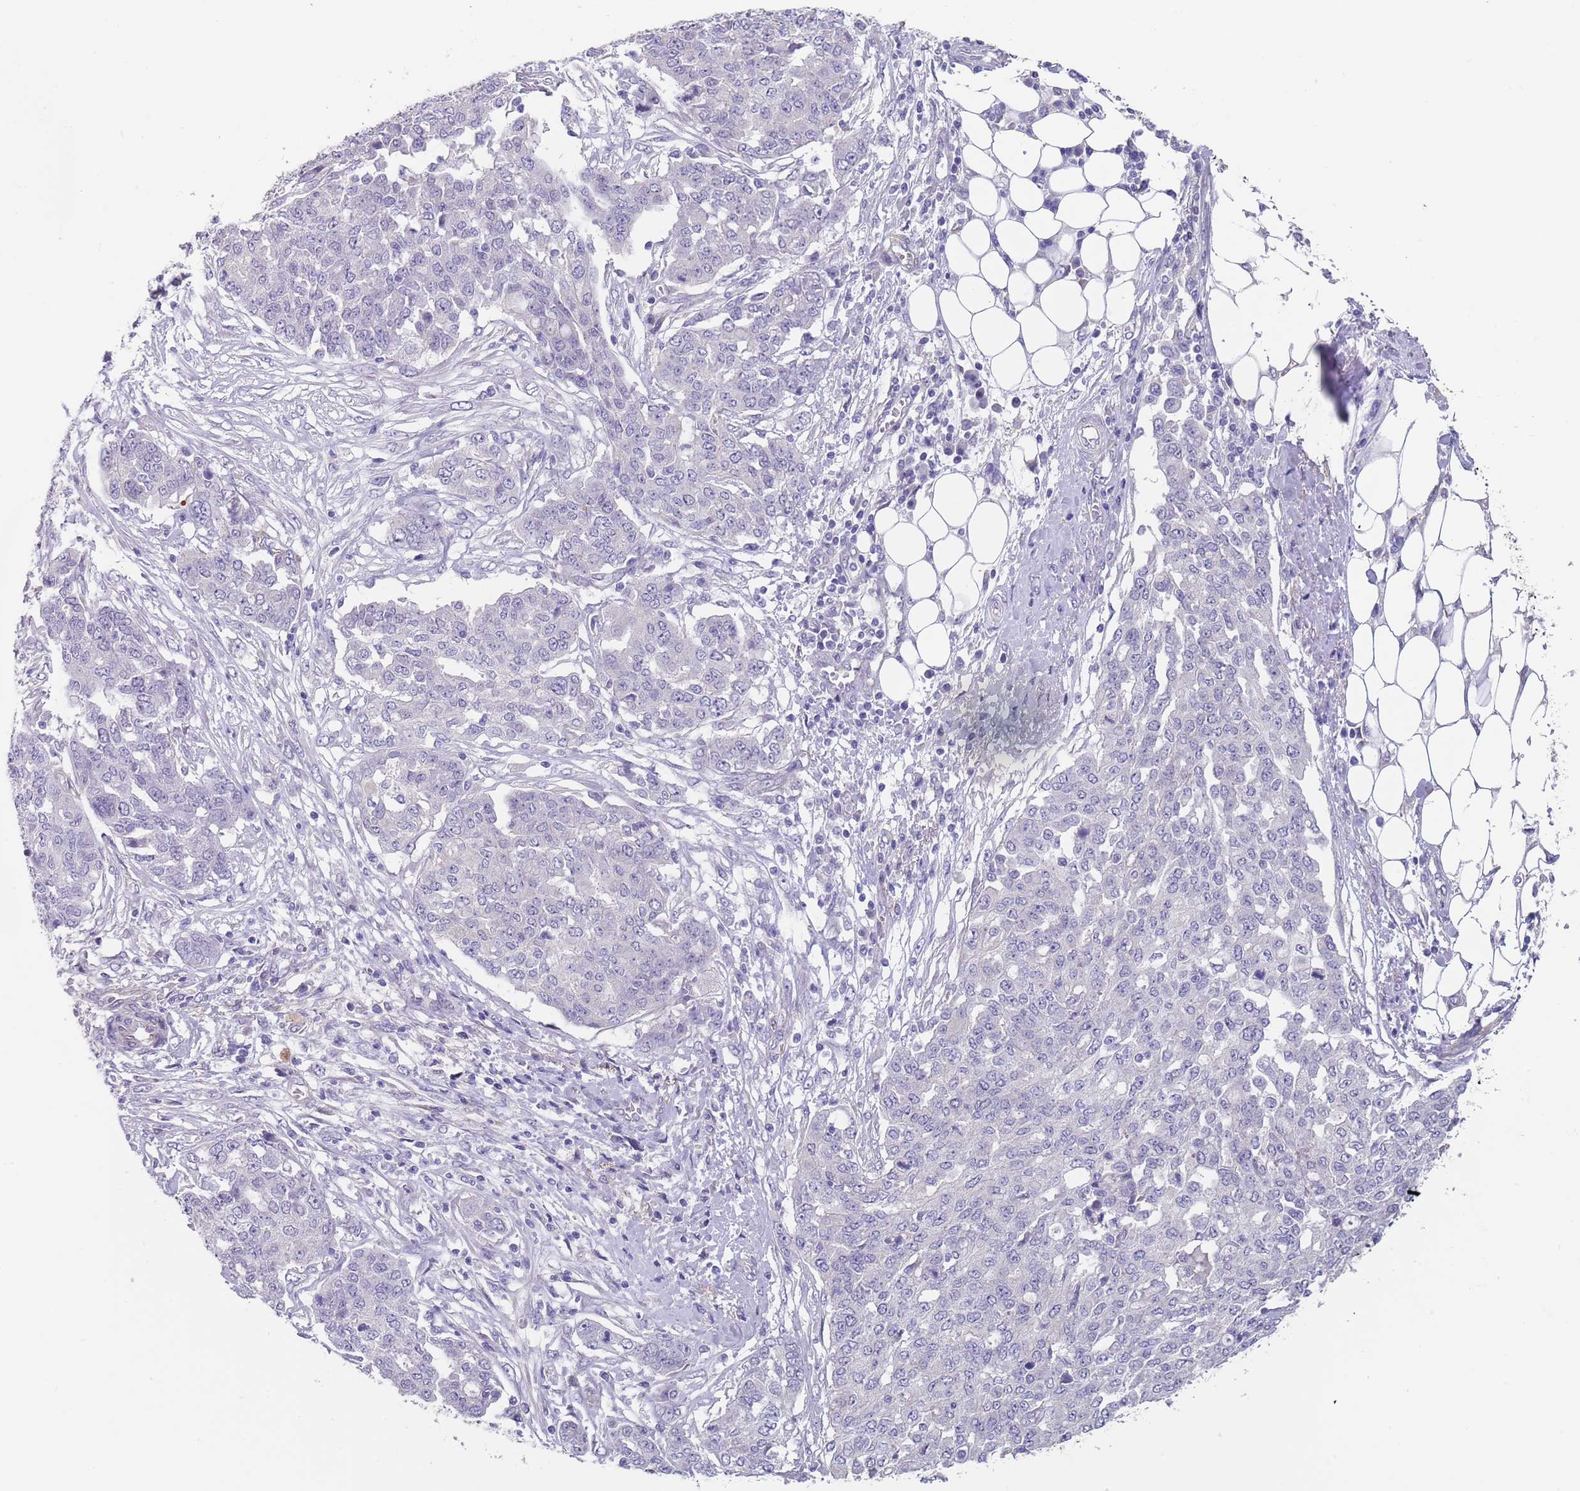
{"staining": {"intensity": "negative", "quantity": "none", "location": "none"}, "tissue": "ovarian cancer", "cell_type": "Tumor cells", "image_type": "cancer", "snomed": [{"axis": "morphology", "description": "Cystadenocarcinoma, serous, NOS"}, {"axis": "topography", "description": "Soft tissue"}, {"axis": "topography", "description": "Ovary"}], "caption": "This is an immunohistochemistry (IHC) micrograph of human ovarian cancer. There is no expression in tumor cells.", "gene": "RNF169", "patient": {"sex": "female", "age": 57}}